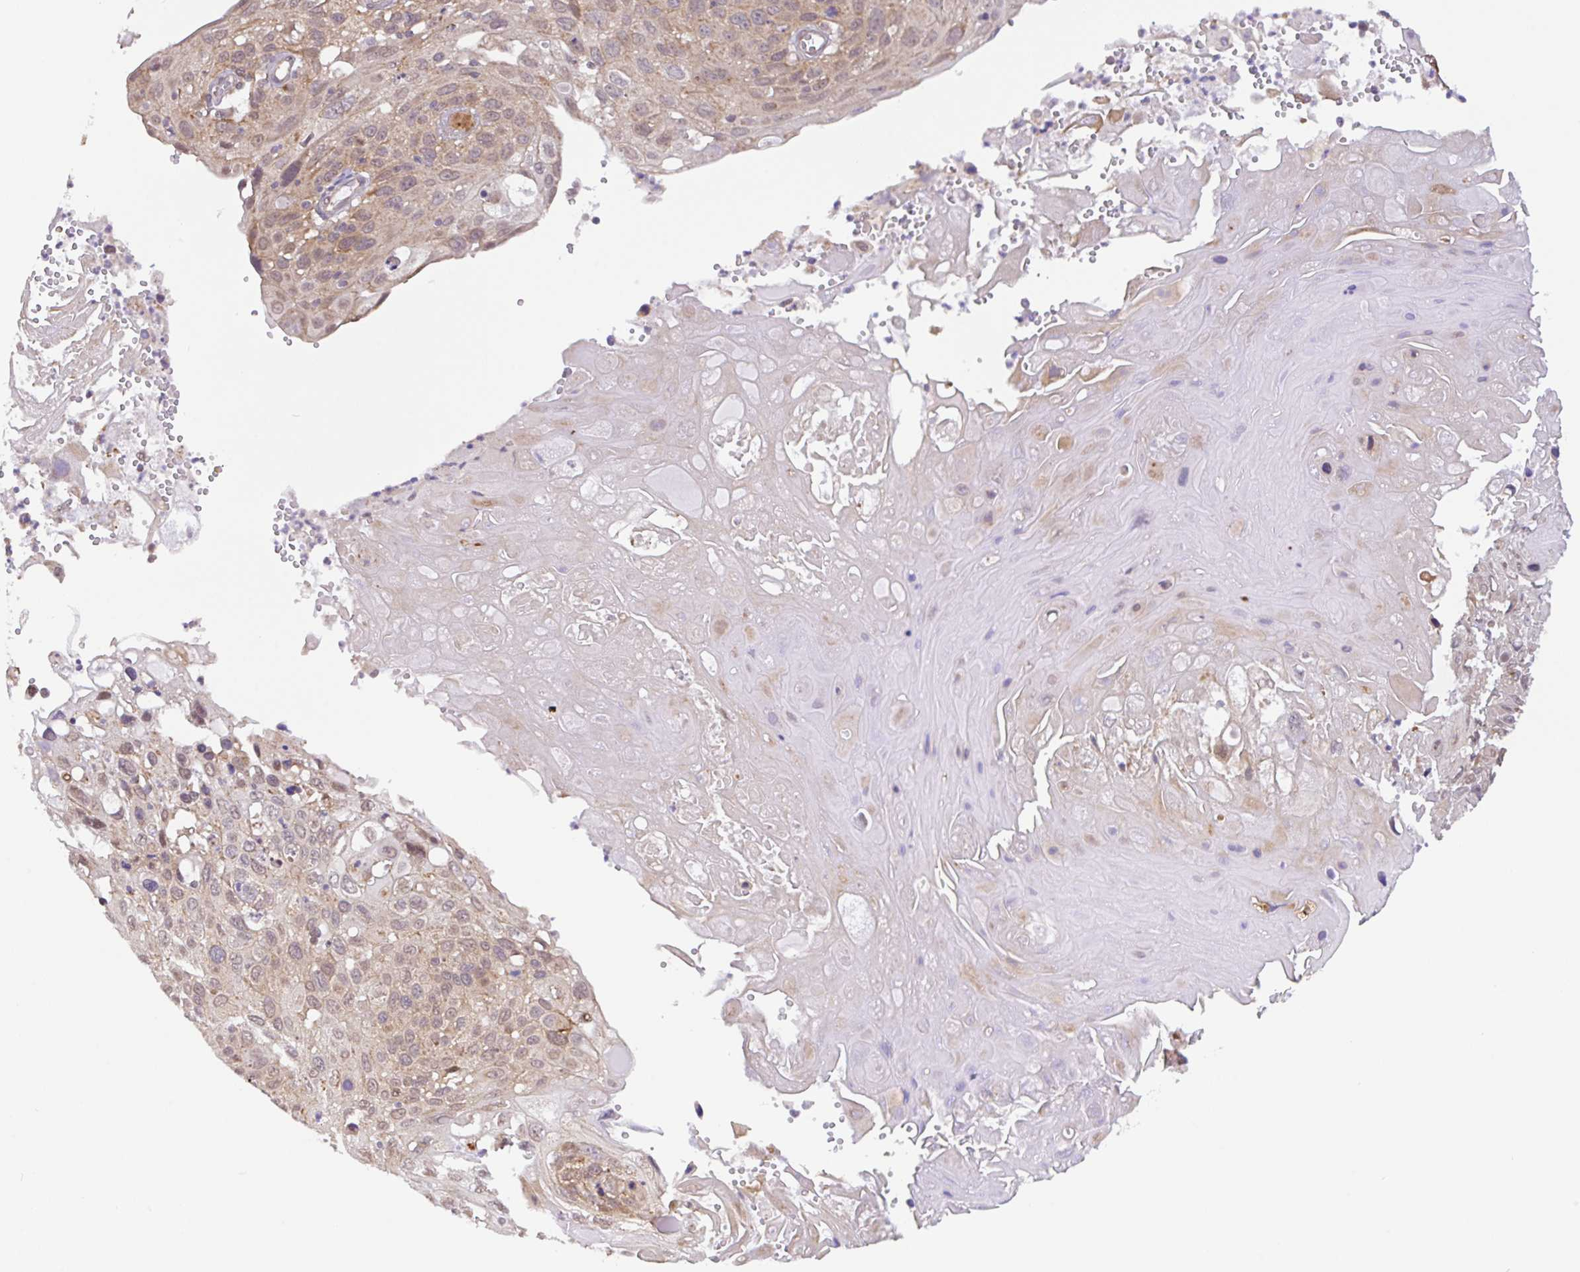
{"staining": {"intensity": "moderate", "quantity": "25%-75%", "location": "cytoplasmic/membranous"}, "tissue": "cervical cancer", "cell_type": "Tumor cells", "image_type": "cancer", "snomed": [{"axis": "morphology", "description": "Squamous cell carcinoma, NOS"}, {"axis": "topography", "description": "Cervix"}], "caption": "Moderate cytoplasmic/membranous staining is seen in about 25%-75% of tumor cells in cervical cancer.", "gene": "DLEU7", "patient": {"sex": "female", "age": 70}}